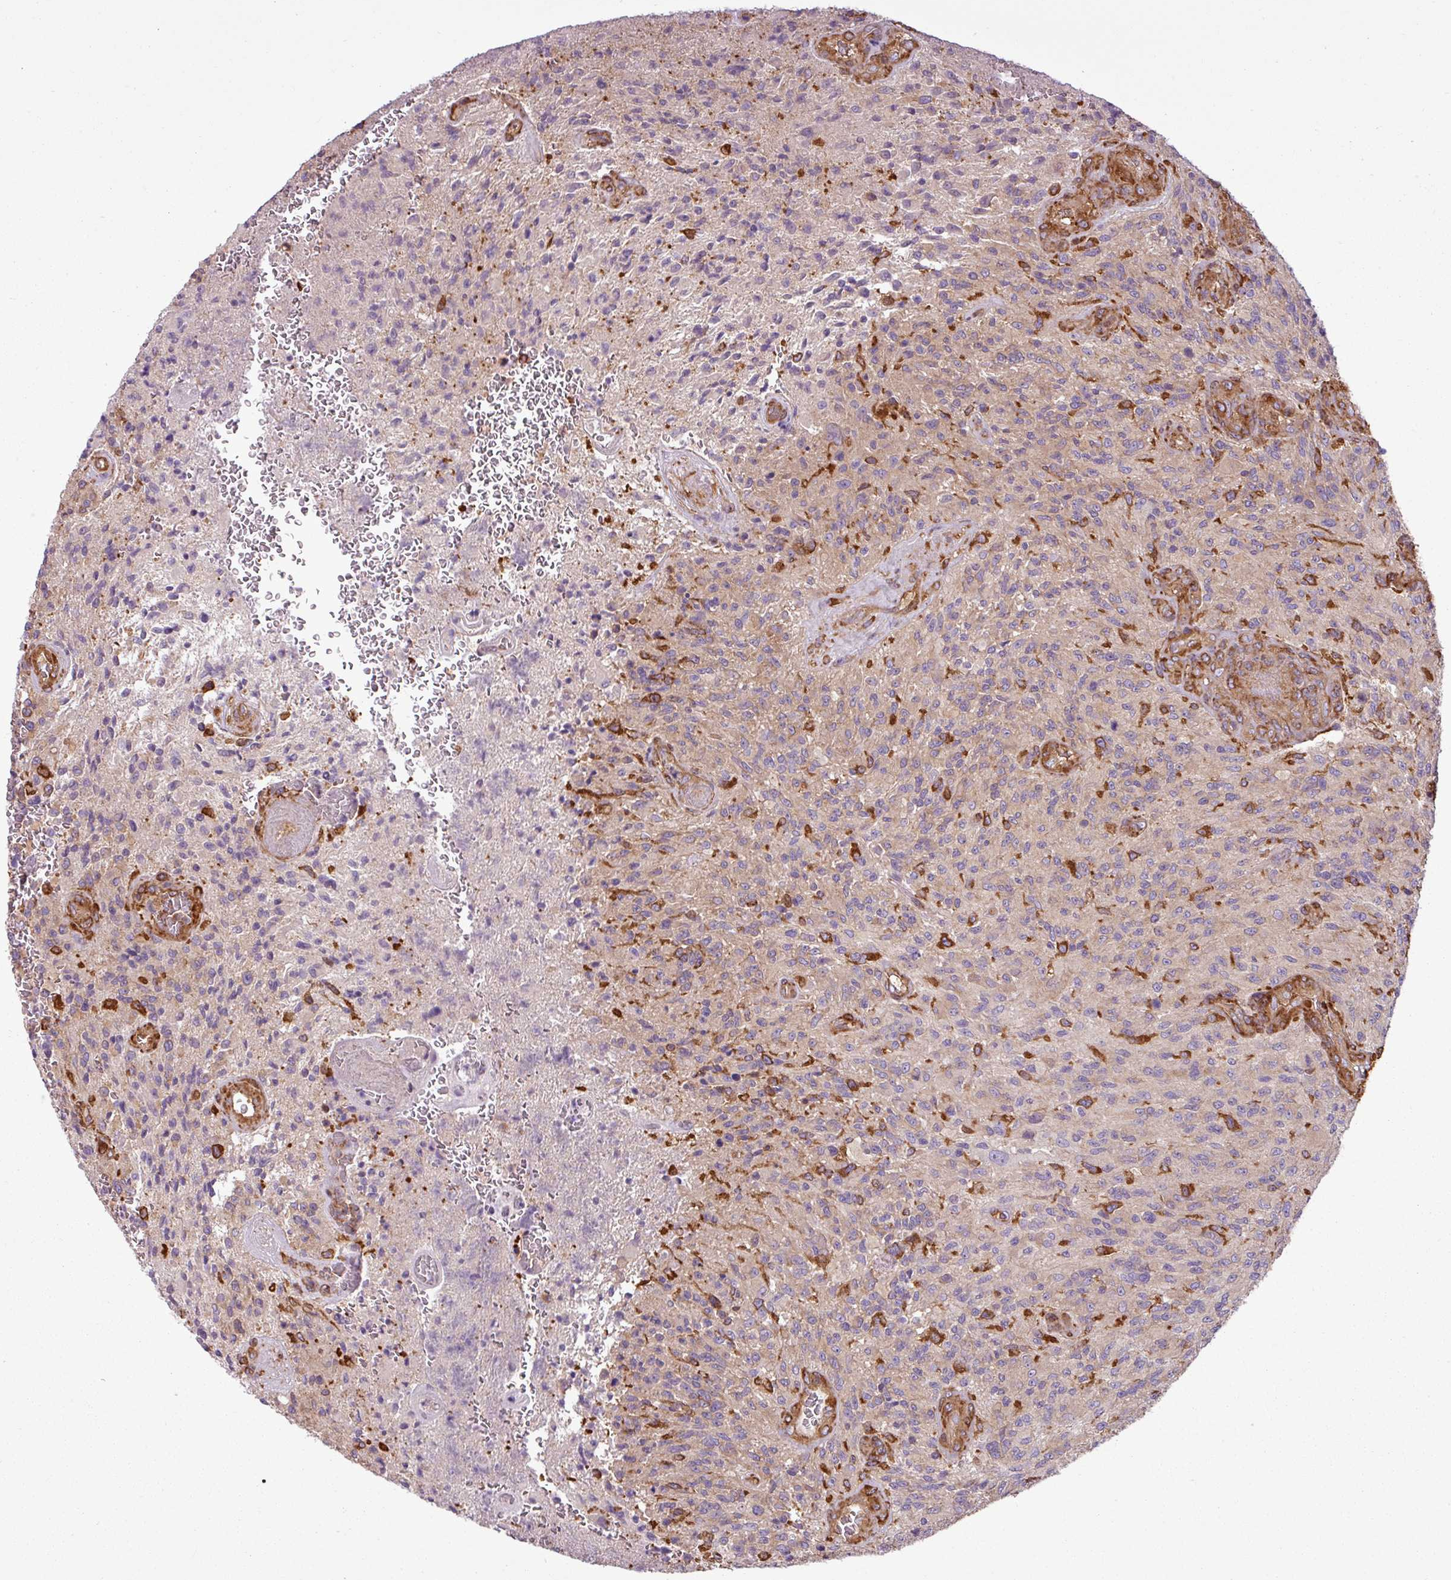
{"staining": {"intensity": "negative", "quantity": "none", "location": "none"}, "tissue": "glioma", "cell_type": "Tumor cells", "image_type": "cancer", "snomed": [{"axis": "morphology", "description": "Normal tissue, NOS"}, {"axis": "morphology", "description": "Glioma, malignant, High grade"}, {"axis": "topography", "description": "Cerebral cortex"}], "caption": "This is an immunohistochemistry (IHC) histopathology image of human glioma. There is no positivity in tumor cells.", "gene": "PACSIN2", "patient": {"sex": "male", "age": 56}}